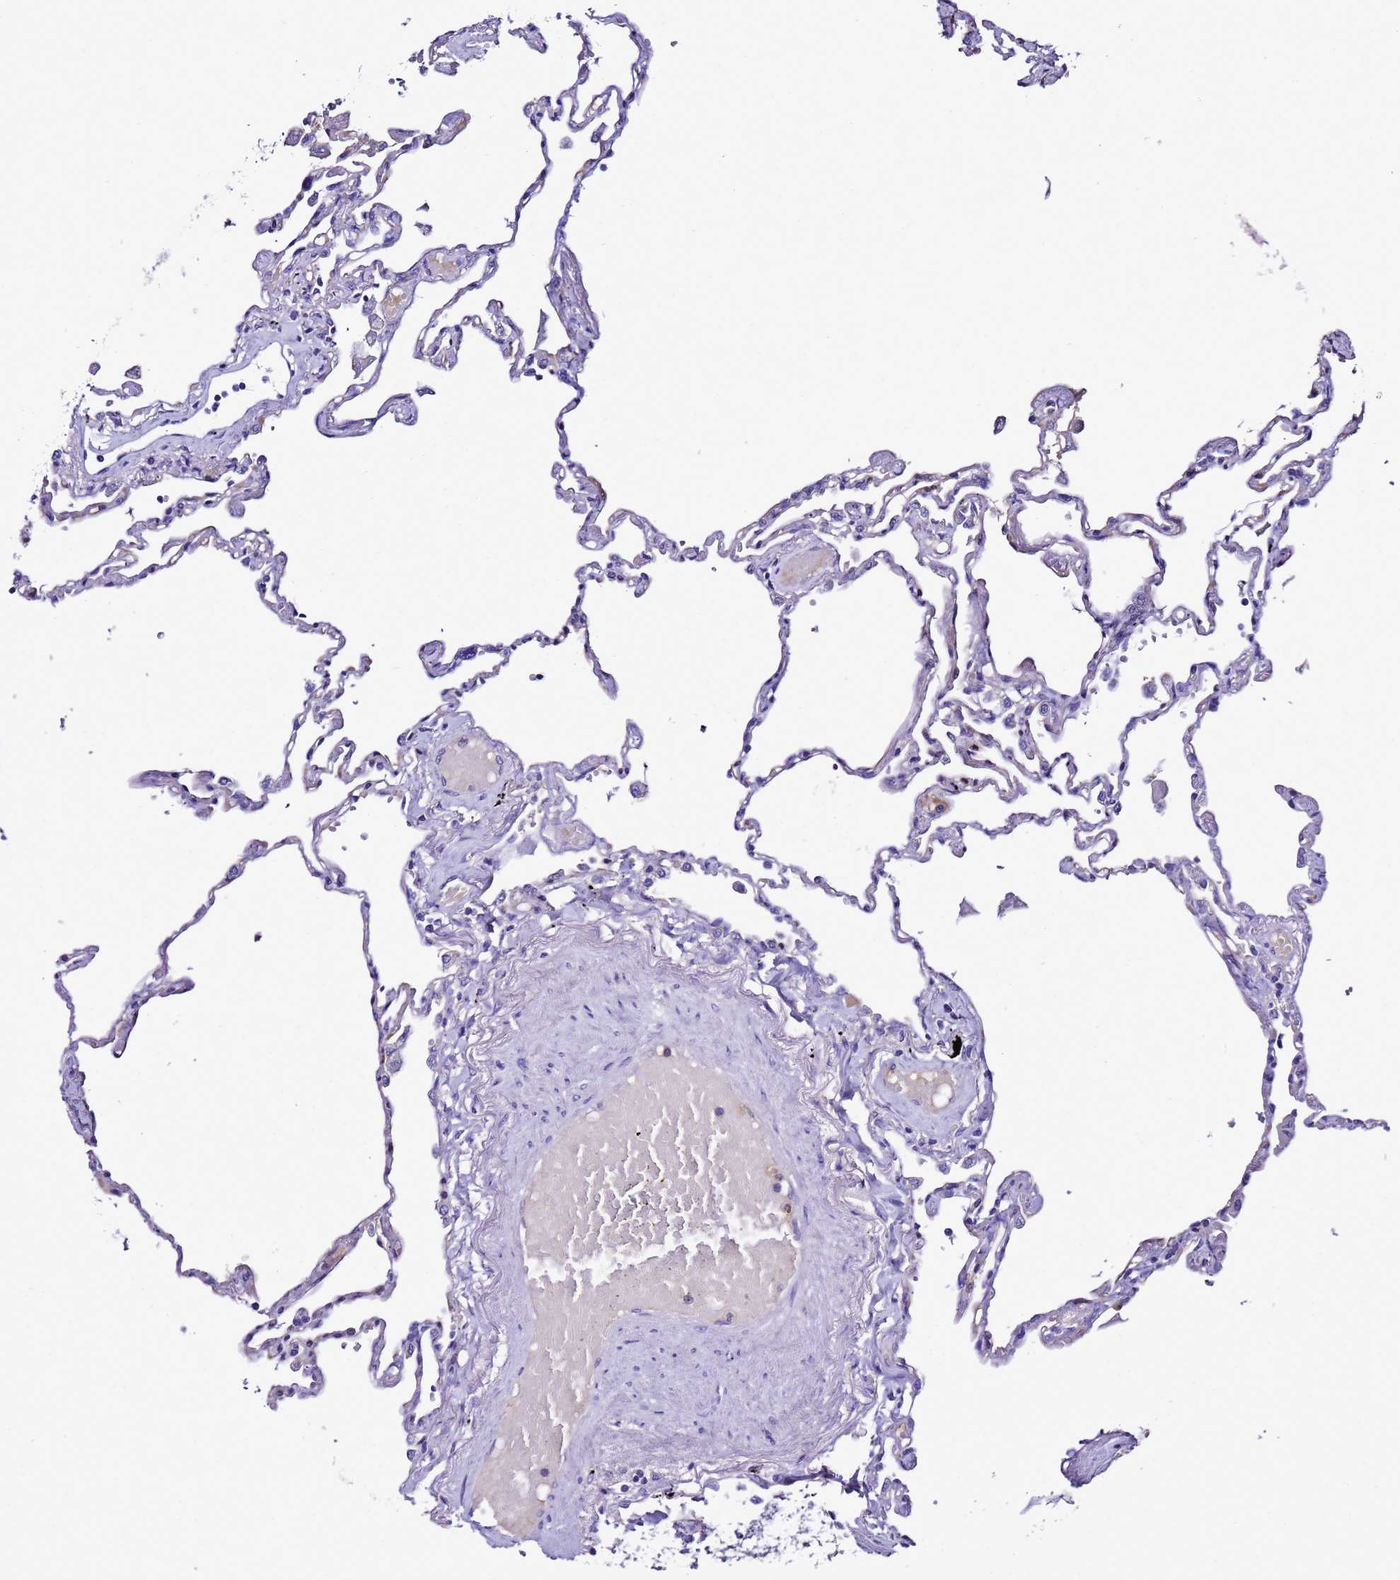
{"staining": {"intensity": "negative", "quantity": "none", "location": "none"}, "tissue": "lung", "cell_type": "Alveolar cells", "image_type": "normal", "snomed": [{"axis": "morphology", "description": "Normal tissue, NOS"}, {"axis": "topography", "description": "Lung"}], "caption": "IHC of benign human lung displays no expression in alveolar cells. (DAB immunohistochemistry (IHC) visualized using brightfield microscopy, high magnification).", "gene": "UGT2A1", "patient": {"sex": "female", "age": 67}}